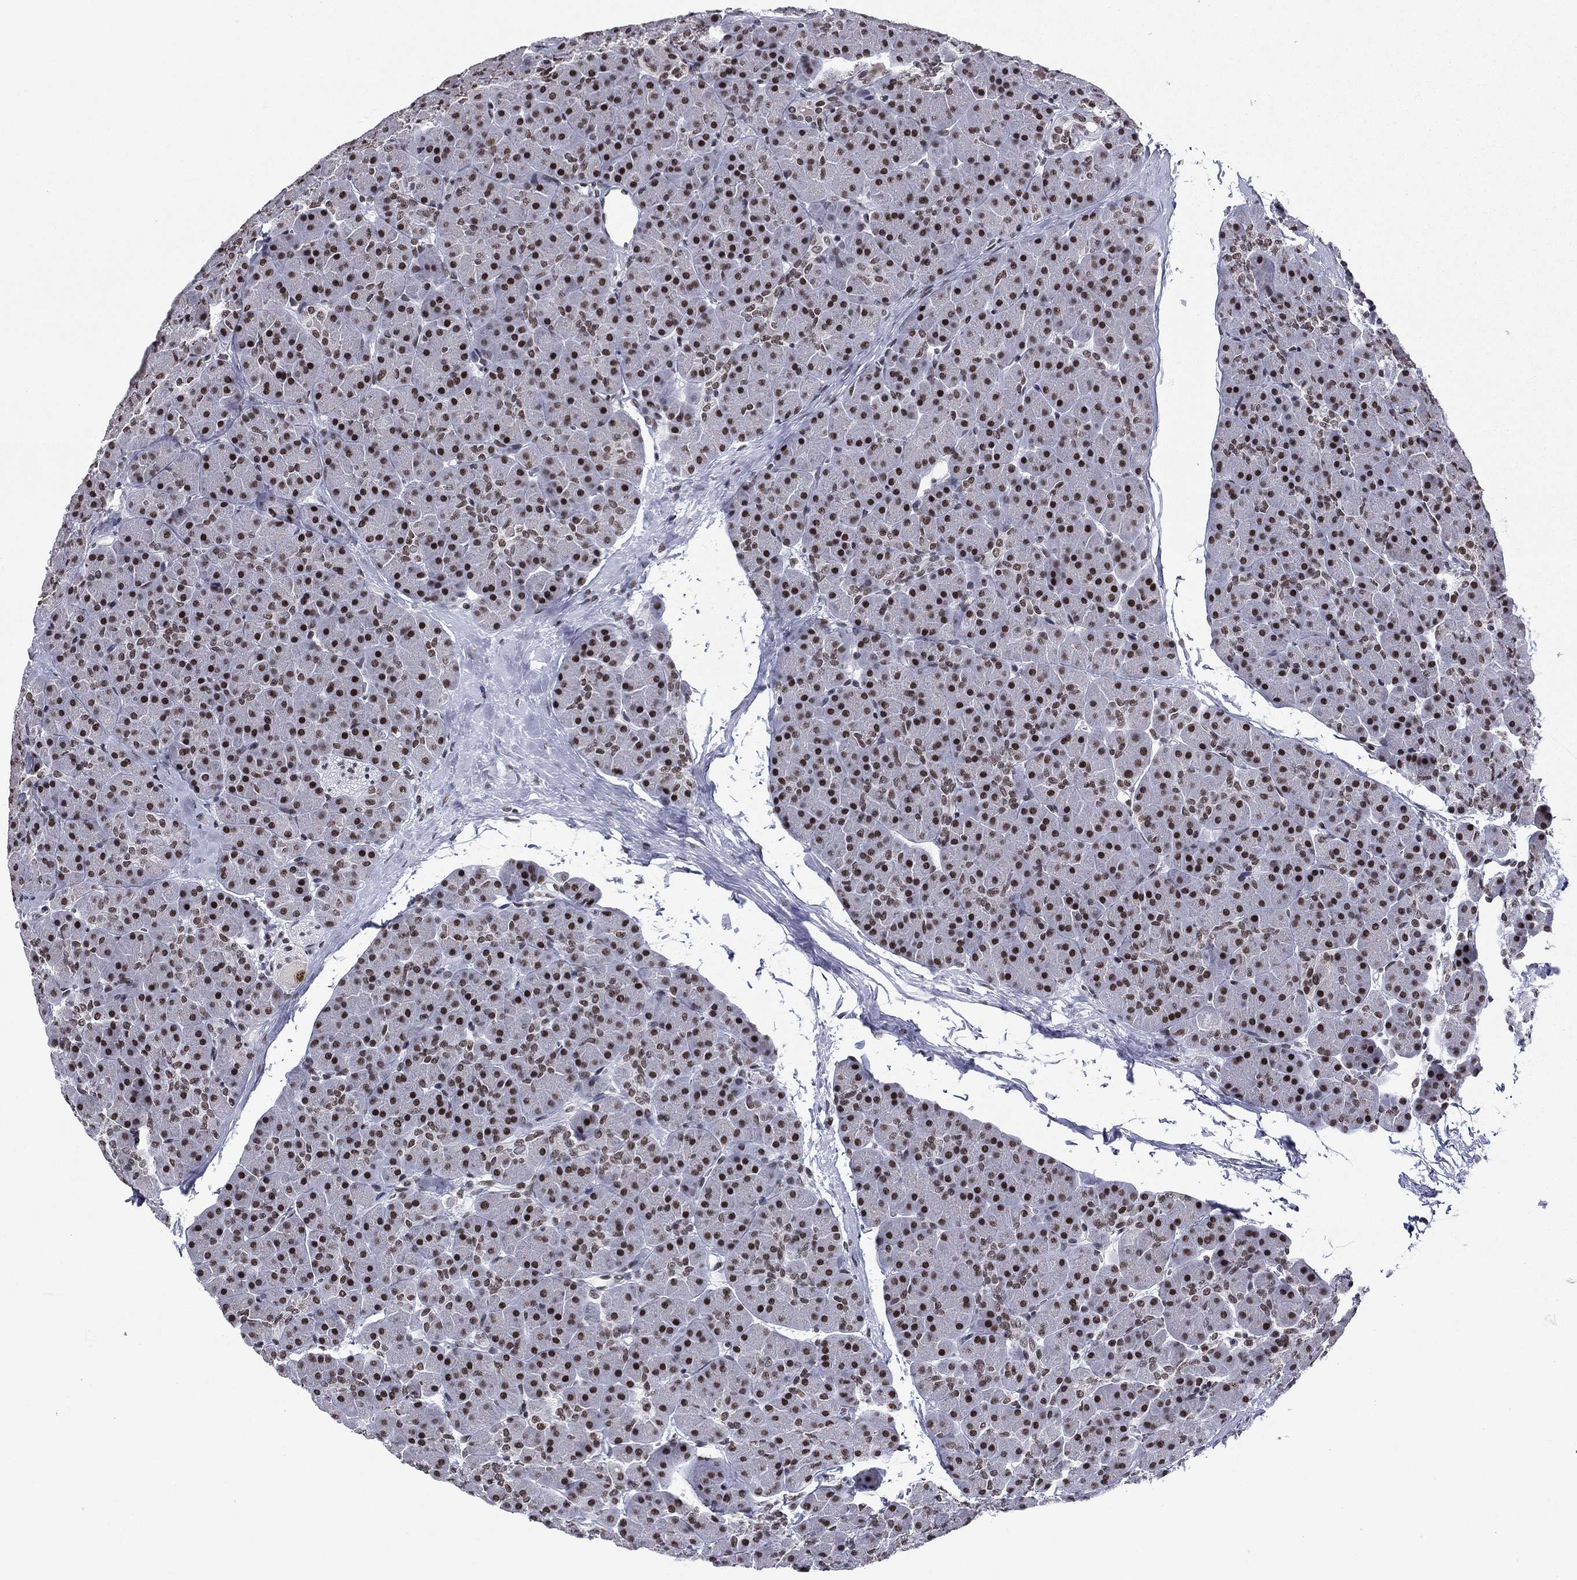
{"staining": {"intensity": "strong", "quantity": ">75%", "location": "nuclear"}, "tissue": "pancreas", "cell_type": "Exocrine glandular cells", "image_type": "normal", "snomed": [{"axis": "morphology", "description": "Normal tissue, NOS"}, {"axis": "topography", "description": "Pancreas"}], "caption": "The histopathology image shows a brown stain indicating the presence of a protein in the nuclear of exocrine glandular cells in pancreas.", "gene": "ETV5", "patient": {"sex": "female", "age": 44}}